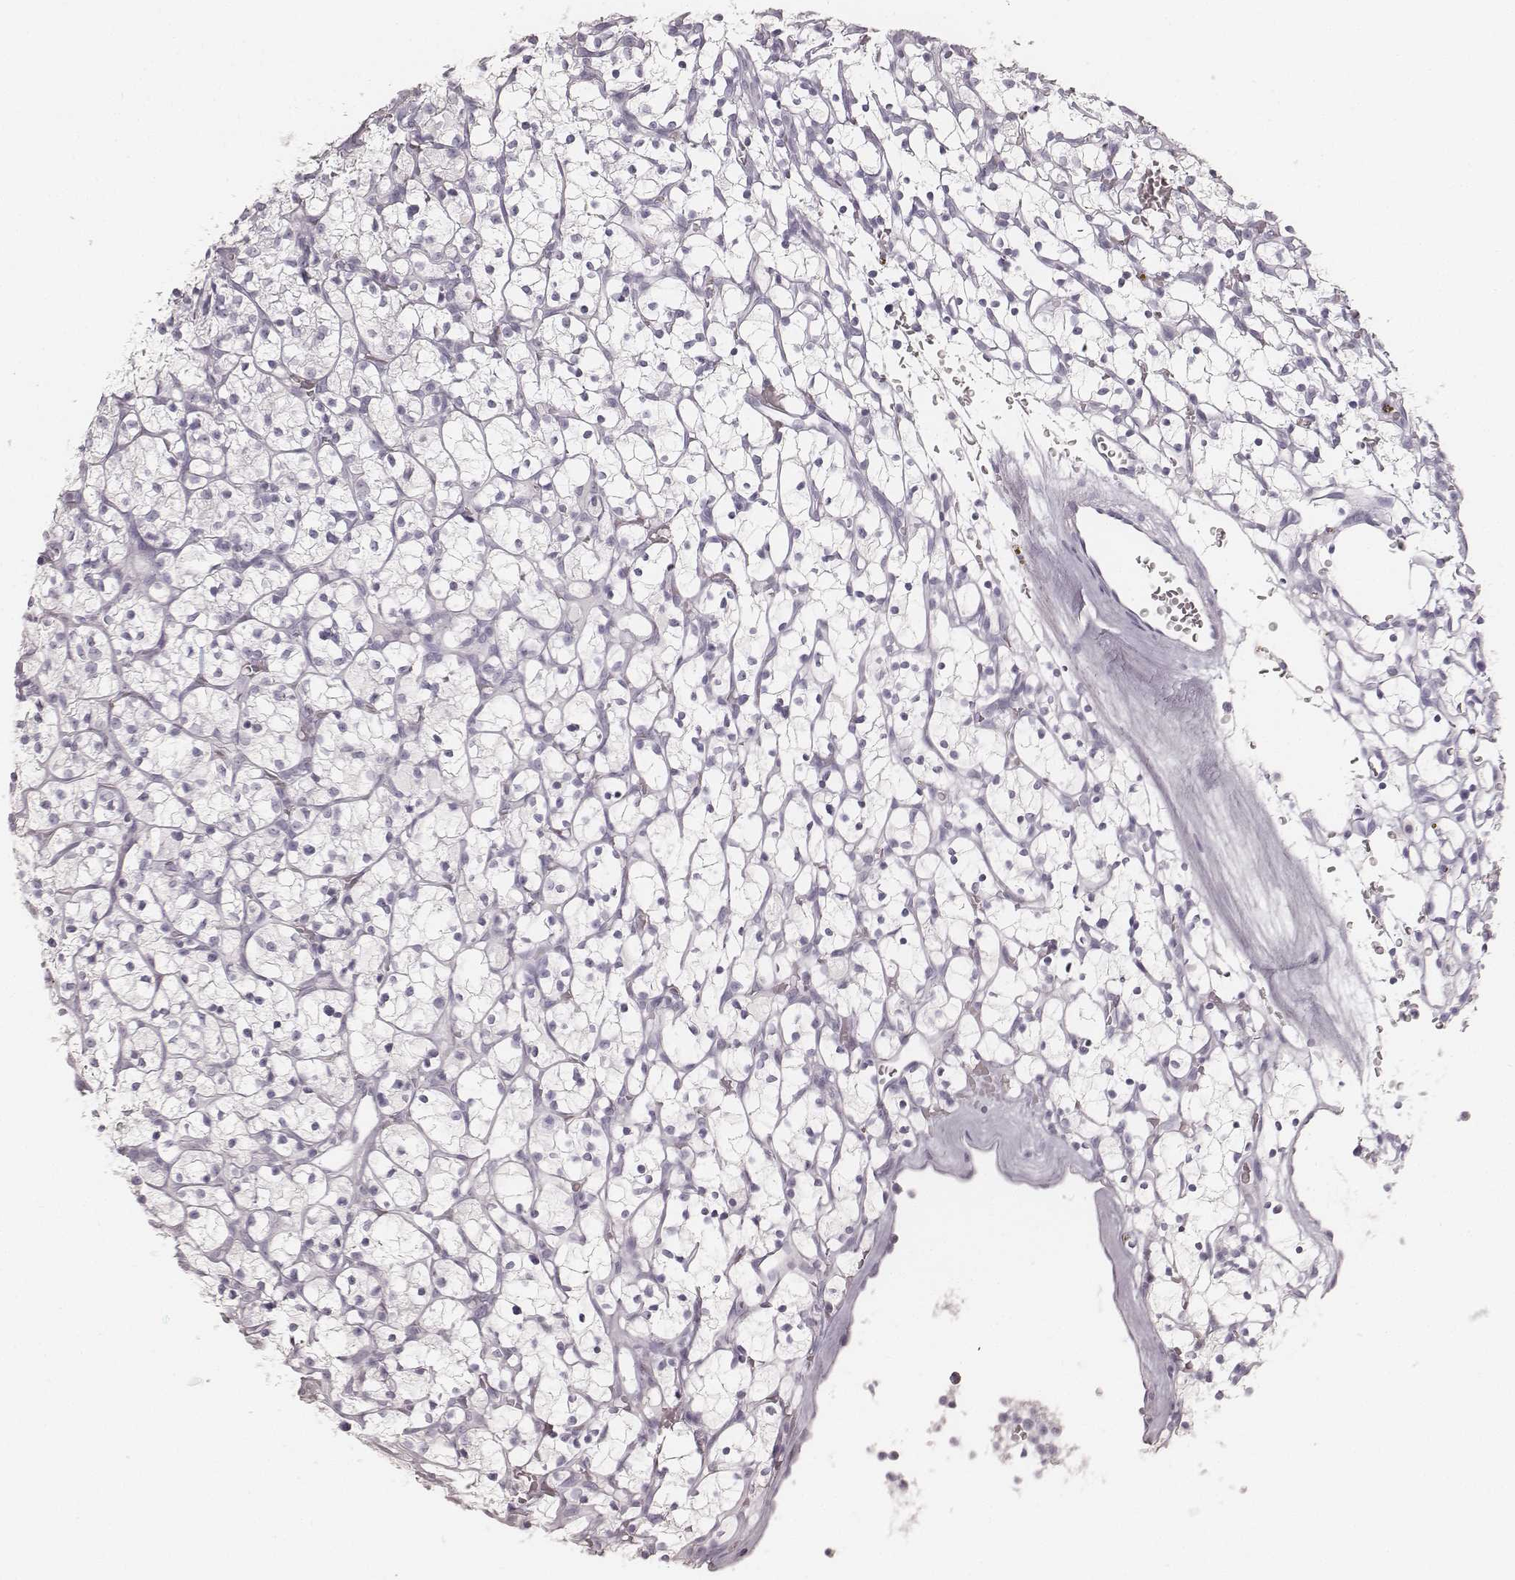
{"staining": {"intensity": "negative", "quantity": "none", "location": "none"}, "tissue": "renal cancer", "cell_type": "Tumor cells", "image_type": "cancer", "snomed": [{"axis": "morphology", "description": "Adenocarcinoma, NOS"}, {"axis": "topography", "description": "Kidney"}], "caption": "Tumor cells are negative for protein expression in human renal cancer.", "gene": "KRT34", "patient": {"sex": "female", "age": 64}}